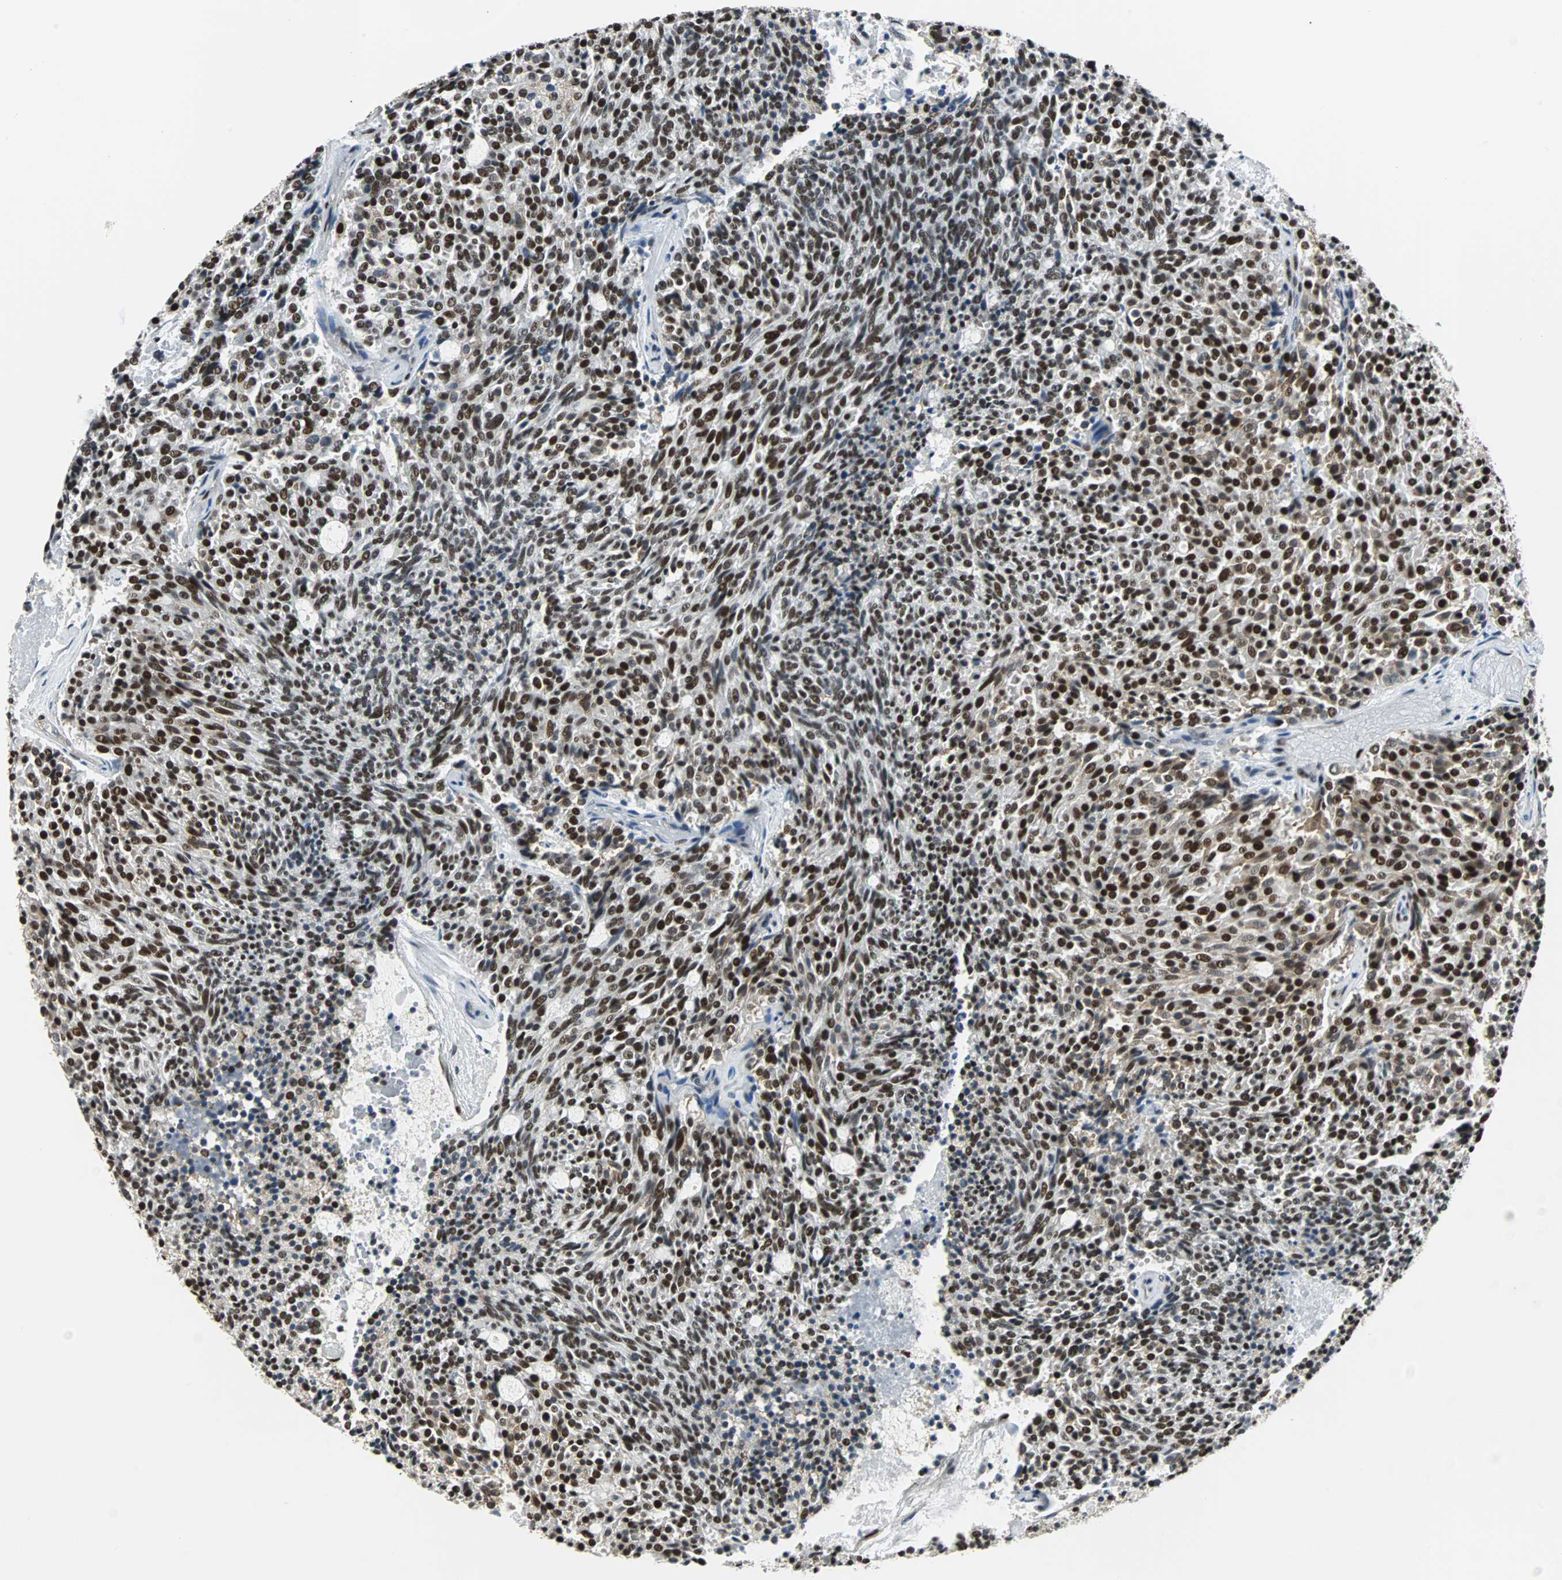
{"staining": {"intensity": "strong", "quantity": ">75%", "location": "nuclear"}, "tissue": "carcinoid", "cell_type": "Tumor cells", "image_type": "cancer", "snomed": [{"axis": "morphology", "description": "Carcinoid, malignant, NOS"}, {"axis": "topography", "description": "Pancreas"}], "caption": "Immunohistochemical staining of human carcinoid (malignant) reveals high levels of strong nuclear protein staining in approximately >75% of tumor cells.", "gene": "XRCC4", "patient": {"sex": "female", "age": 54}}